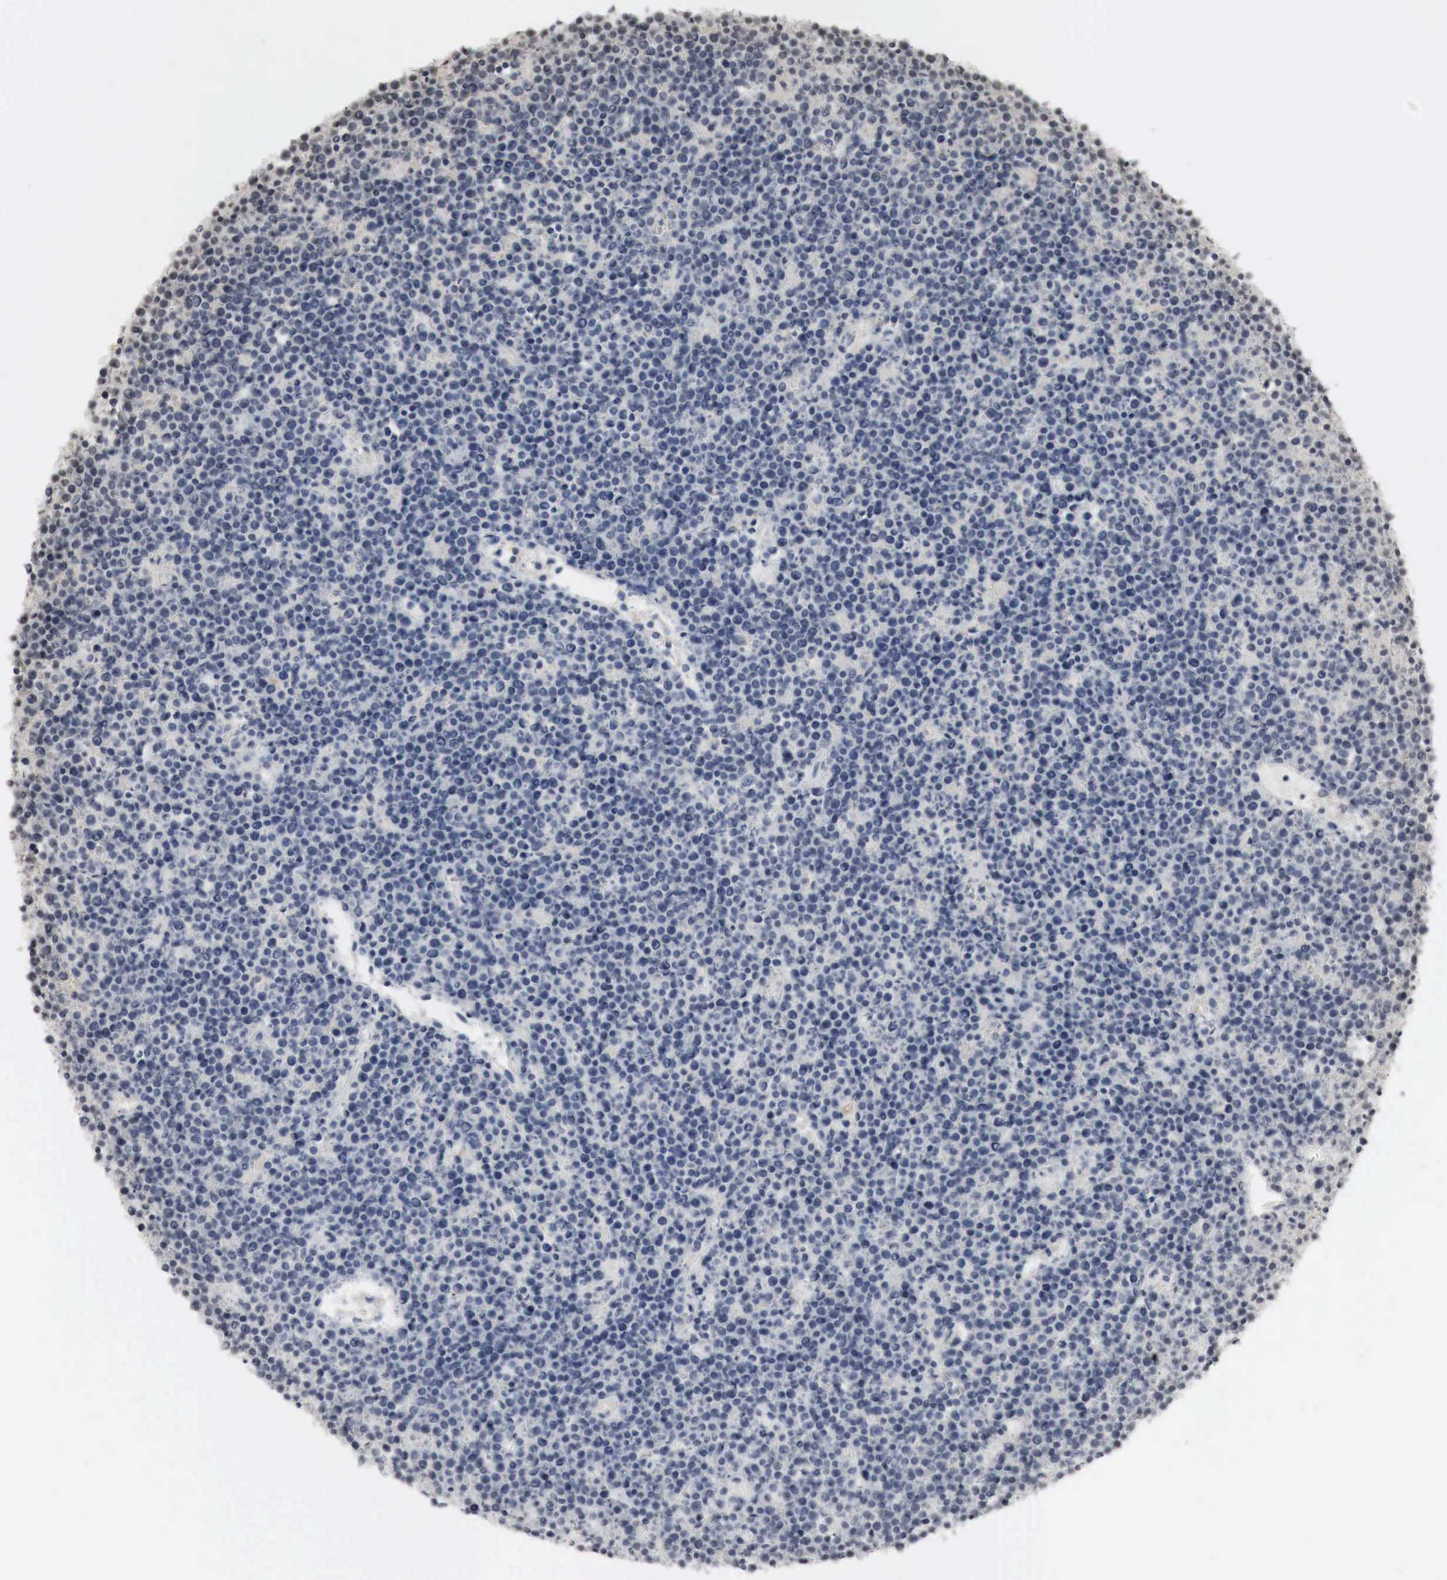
{"staining": {"intensity": "negative", "quantity": "none", "location": "none"}, "tissue": "lymphoma", "cell_type": "Tumor cells", "image_type": "cancer", "snomed": [{"axis": "morphology", "description": "Malignant lymphoma, non-Hodgkin's type, High grade"}, {"axis": "topography", "description": "Ovary"}], "caption": "DAB (3,3'-diaminobenzidine) immunohistochemical staining of high-grade malignant lymphoma, non-Hodgkin's type displays no significant expression in tumor cells.", "gene": "ERBB4", "patient": {"sex": "female", "age": 56}}